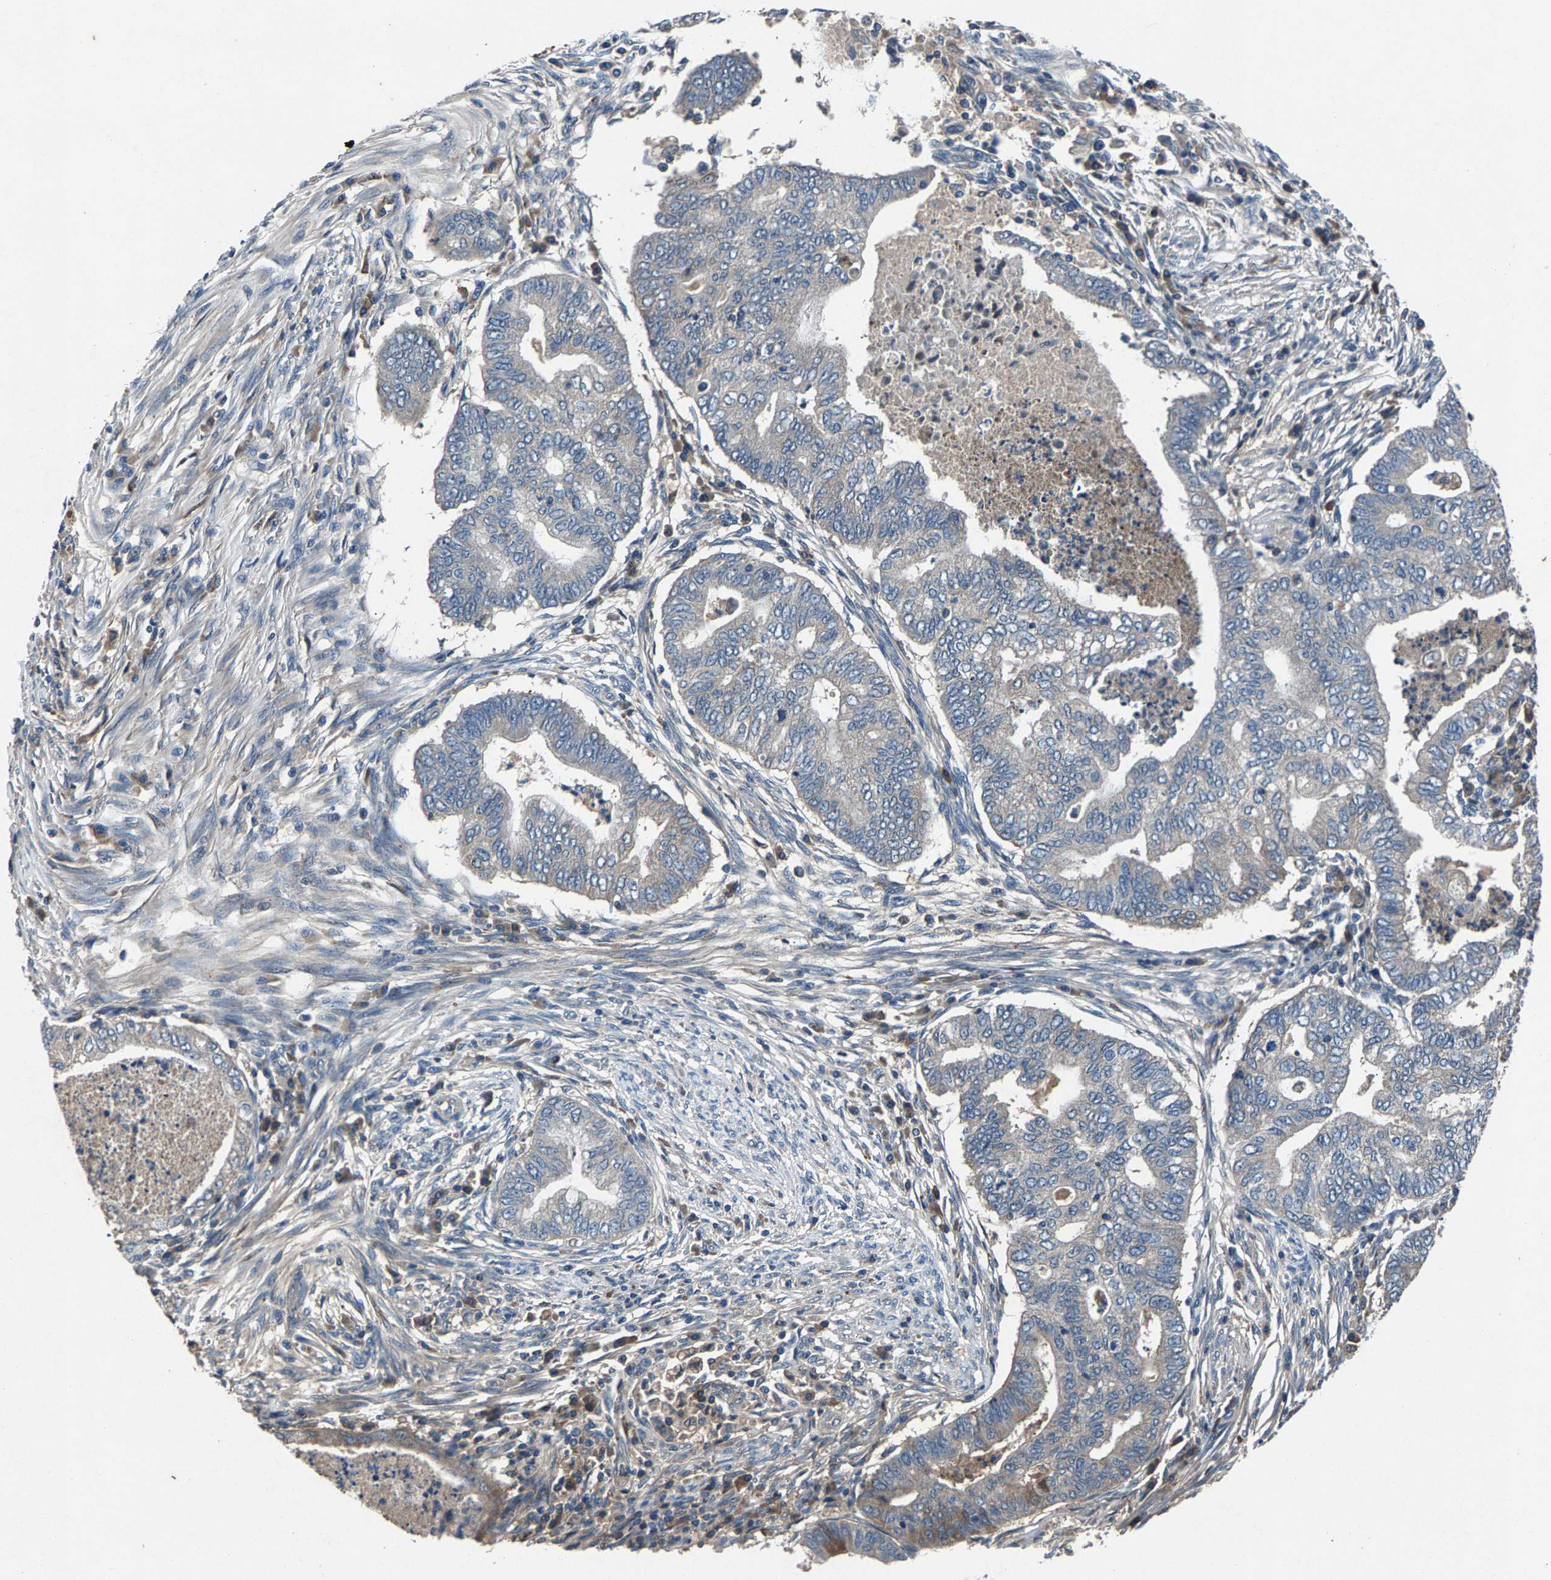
{"staining": {"intensity": "weak", "quantity": "<25%", "location": "cytoplasmic/membranous"}, "tissue": "endometrial cancer", "cell_type": "Tumor cells", "image_type": "cancer", "snomed": [{"axis": "morphology", "description": "Polyp, NOS"}, {"axis": "morphology", "description": "Adenocarcinoma, NOS"}, {"axis": "morphology", "description": "Adenoma, NOS"}, {"axis": "topography", "description": "Endometrium"}], "caption": "DAB (3,3'-diaminobenzidine) immunohistochemical staining of human endometrial polyp shows no significant positivity in tumor cells.", "gene": "PRXL2C", "patient": {"sex": "female", "age": 79}}